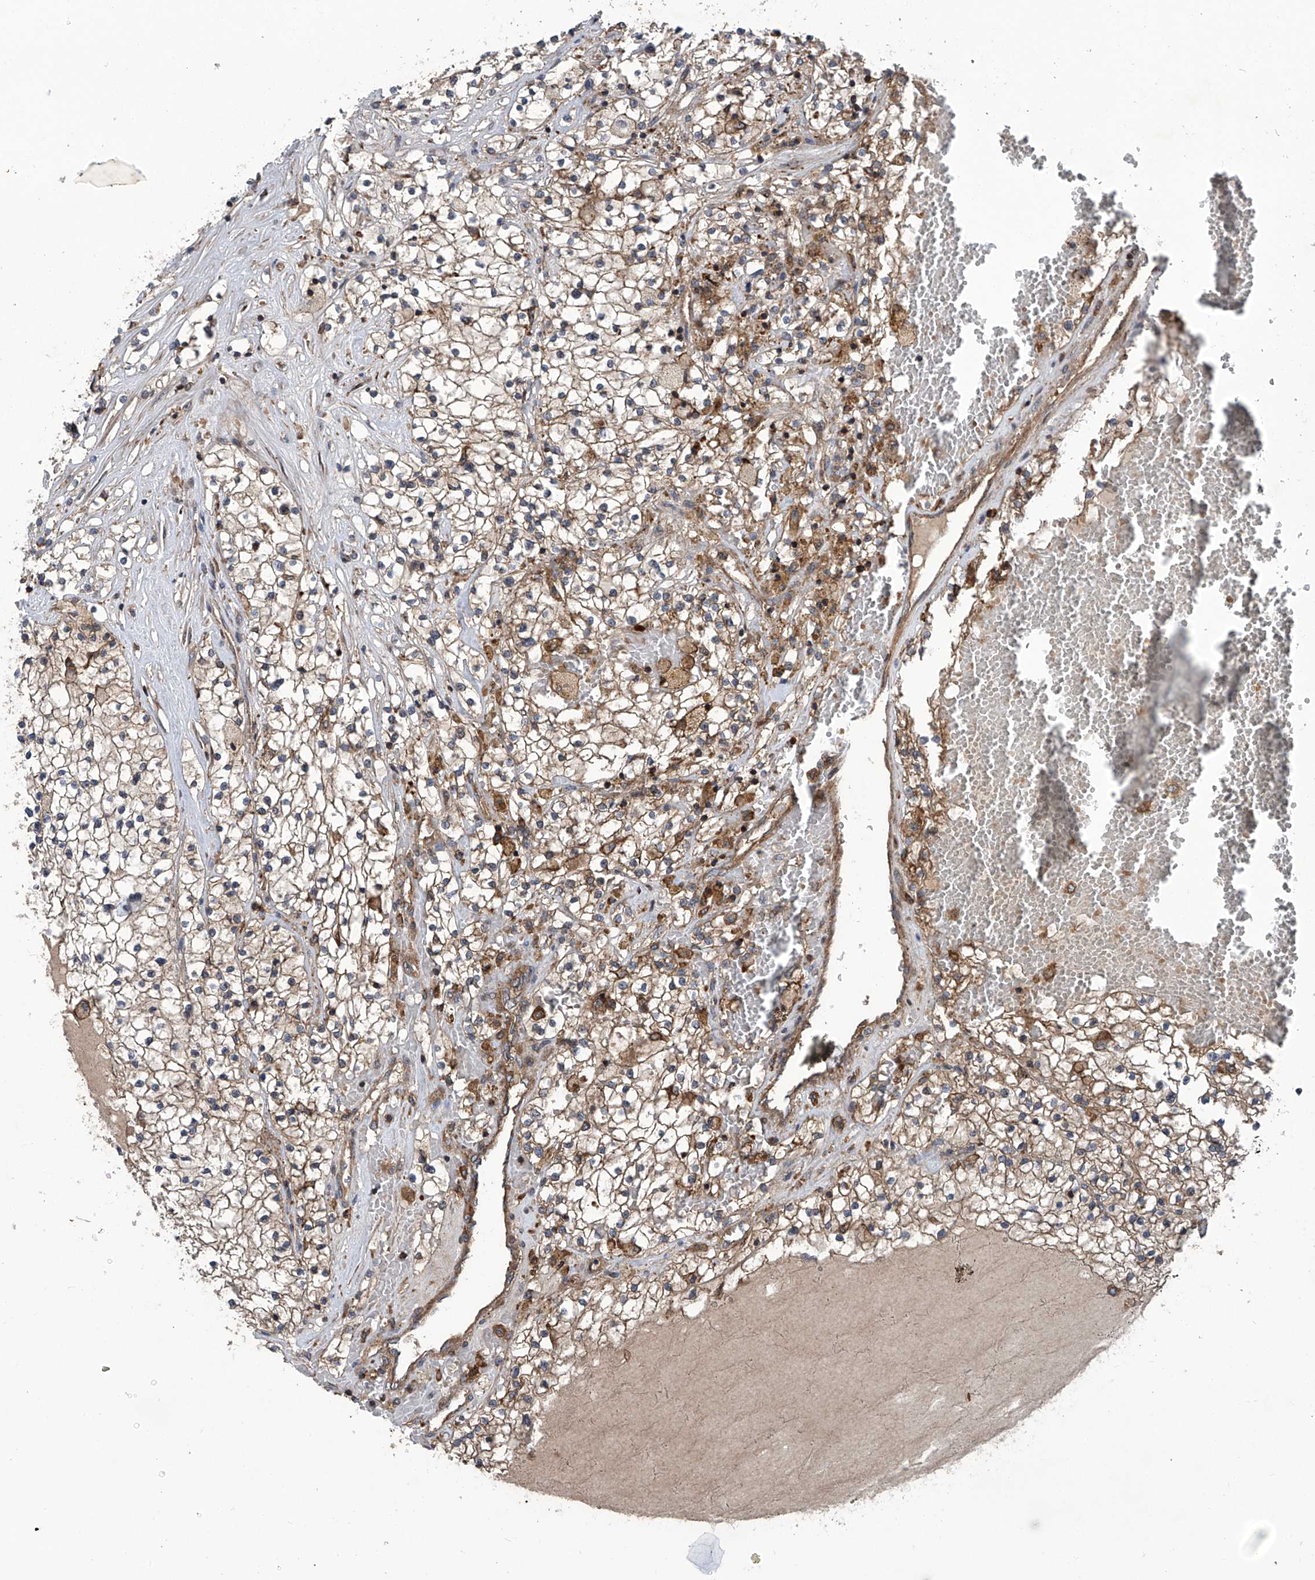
{"staining": {"intensity": "moderate", "quantity": "25%-75%", "location": "cytoplasmic/membranous"}, "tissue": "renal cancer", "cell_type": "Tumor cells", "image_type": "cancer", "snomed": [{"axis": "morphology", "description": "Normal tissue, NOS"}, {"axis": "morphology", "description": "Adenocarcinoma, NOS"}, {"axis": "topography", "description": "Kidney"}], "caption": "A brown stain labels moderate cytoplasmic/membranous expression of a protein in renal cancer tumor cells.", "gene": "SMAP1", "patient": {"sex": "male", "age": 68}}